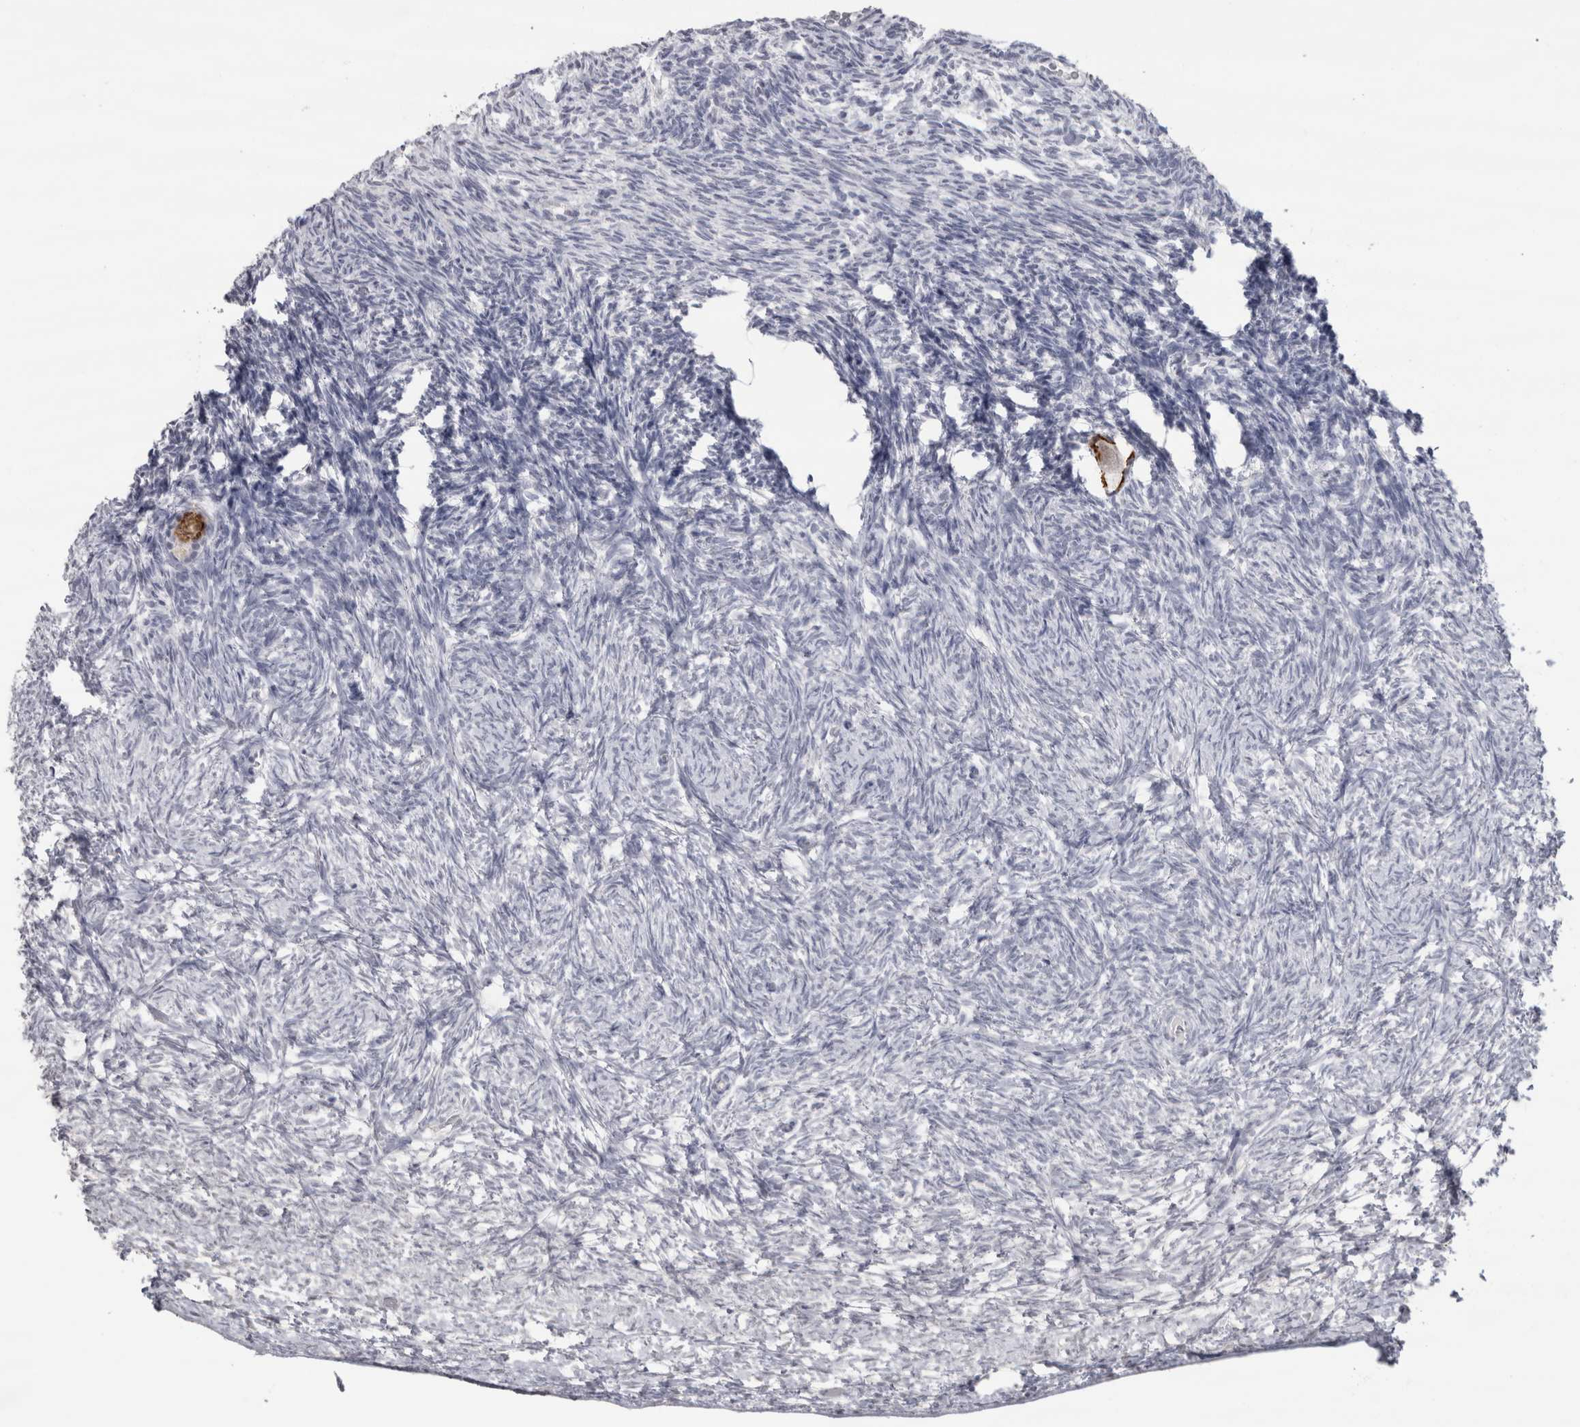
{"staining": {"intensity": "strong", "quantity": ">75%", "location": "cytoplasmic/membranous"}, "tissue": "ovary", "cell_type": "Follicle cells", "image_type": "normal", "snomed": [{"axis": "morphology", "description": "Normal tissue, NOS"}, {"axis": "topography", "description": "Ovary"}], "caption": "Approximately >75% of follicle cells in normal human ovary display strong cytoplasmic/membranous protein staining as visualized by brown immunohistochemical staining.", "gene": "CDH17", "patient": {"sex": "female", "age": 34}}